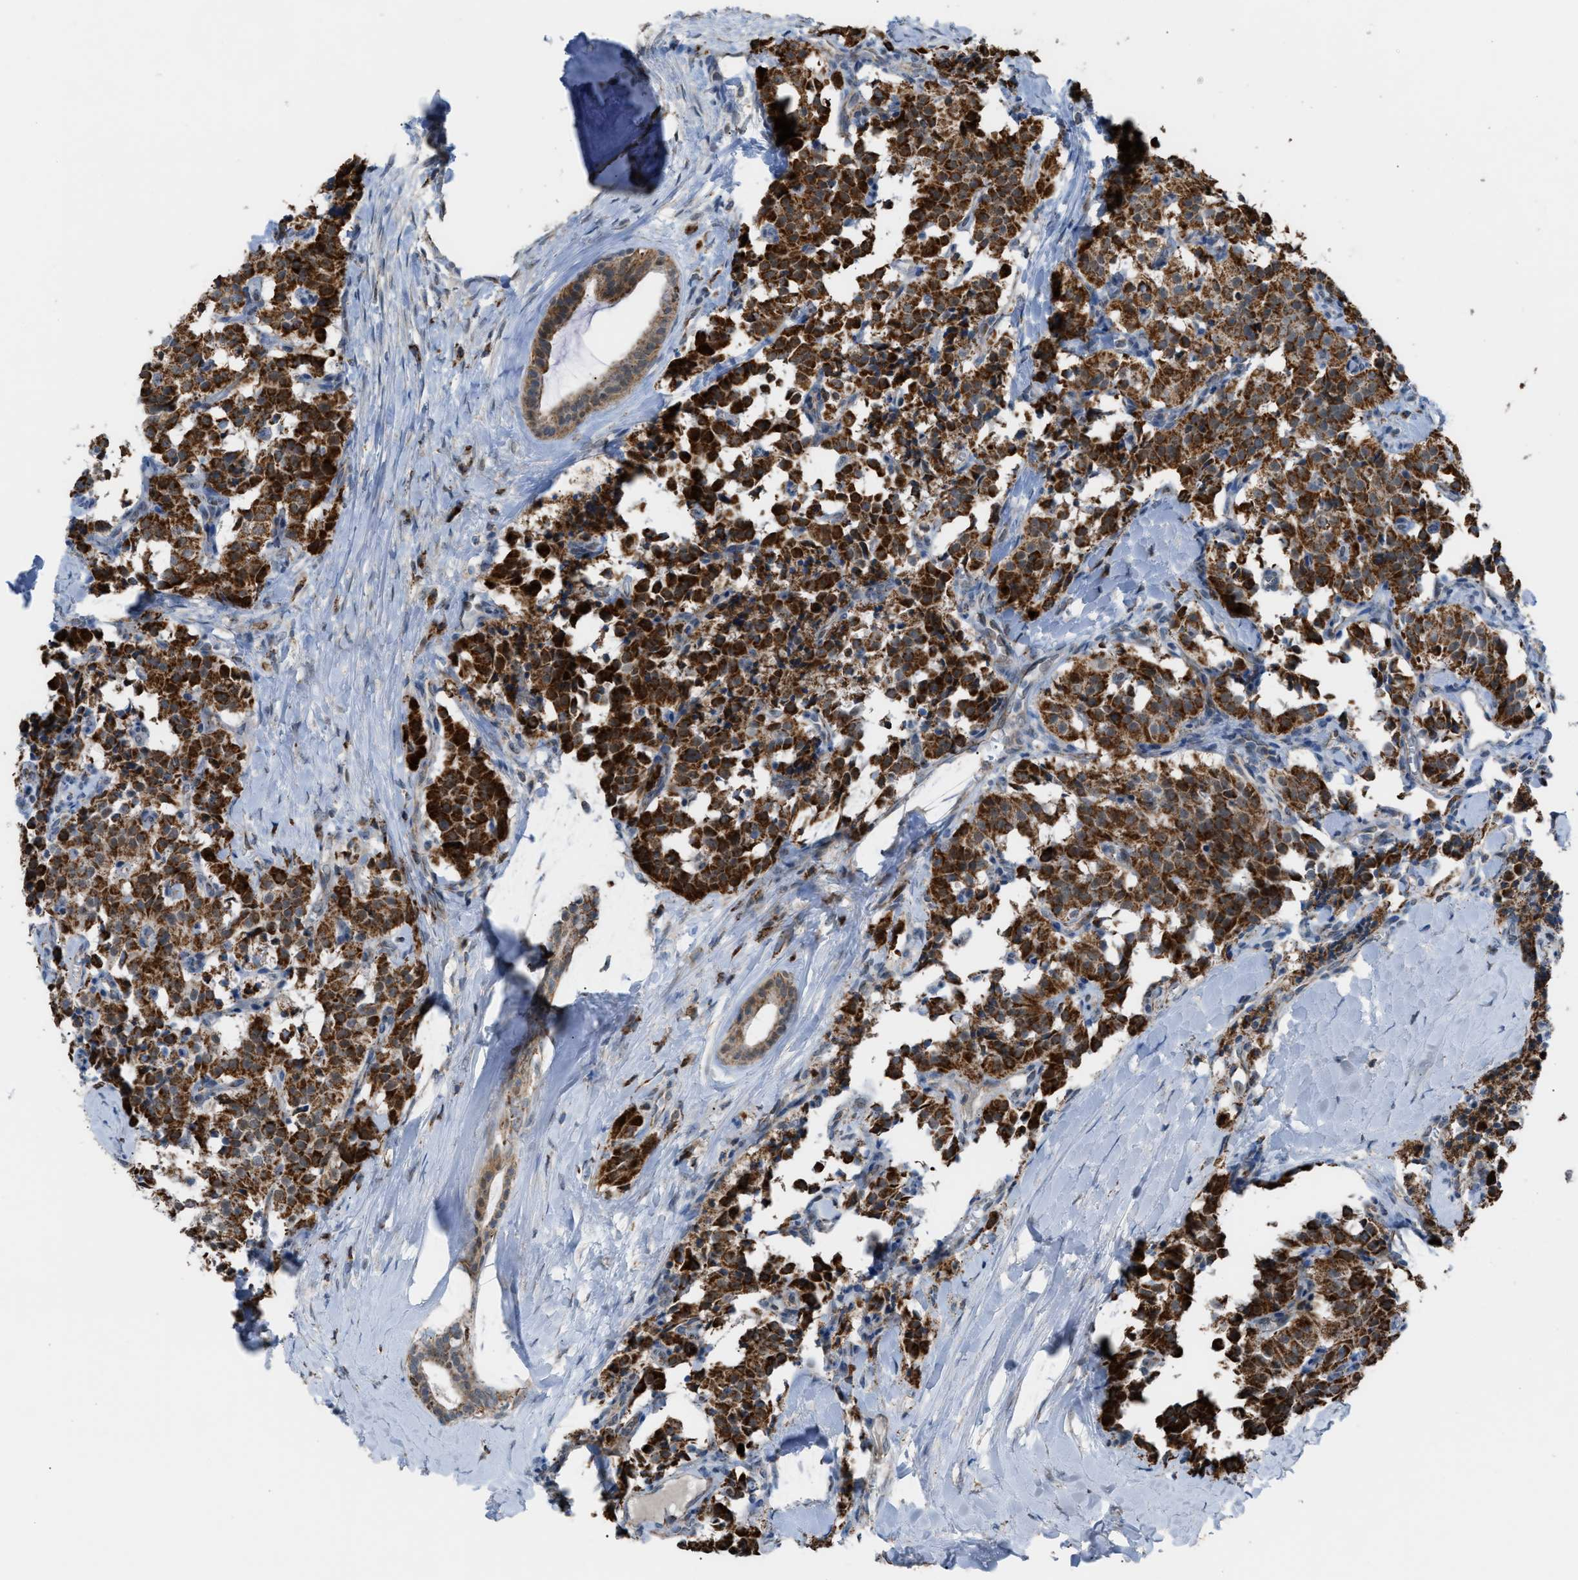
{"staining": {"intensity": "strong", "quantity": ">75%", "location": "cytoplasmic/membranous"}, "tissue": "carcinoid", "cell_type": "Tumor cells", "image_type": "cancer", "snomed": [{"axis": "morphology", "description": "Carcinoid, malignant, NOS"}, {"axis": "topography", "description": "Lung"}], "caption": "A photomicrograph of malignant carcinoid stained for a protein shows strong cytoplasmic/membranous brown staining in tumor cells. The staining is performed using DAB (3,3'-diaminobenzidine) brown chromogen to label protein expression. The nuclei are counter-stained blue using hematoxylin.", "gene": "SRM", "patient": {"sex": "male", "age": 30}}